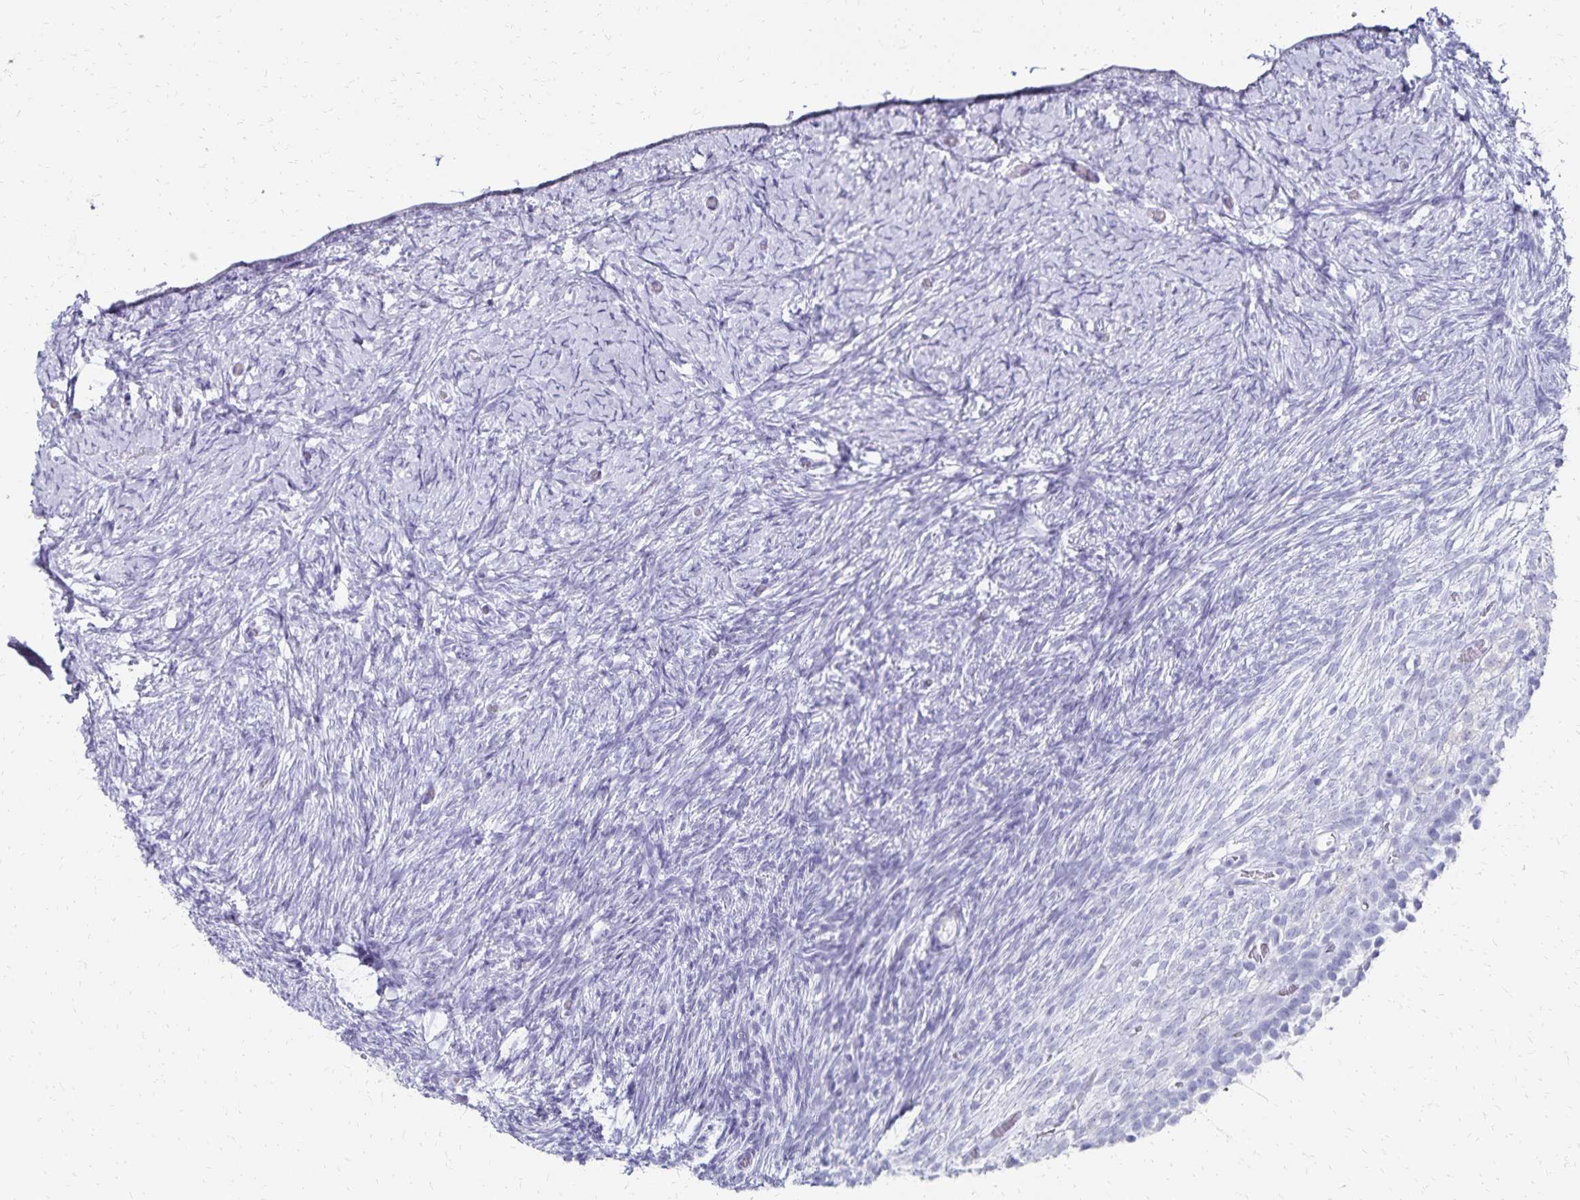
{"staining": {"intensity": "negative", "quantity": "none", "location": "none"}, "tissue": "ovary", "cell_type": "Ovarian stroma cells", "image_type": "normal", "snomed": [{"axis": "morphology", "description": "Normal tissue, NOS"}, {"axis": "topography", "description": "Ovary"}], "caption": "IHC photomicrograph of unremarkable ovary: human ovary stained with DAB (3,3'-diaminobenzidine) reveals no significant protein positivity in ovarian stroma cells. (Immunohistochemistry (ihc), brightfield microscopy, high magnification).", "gene": "GIP", "patient": {"sex": "female", "age": 39}}